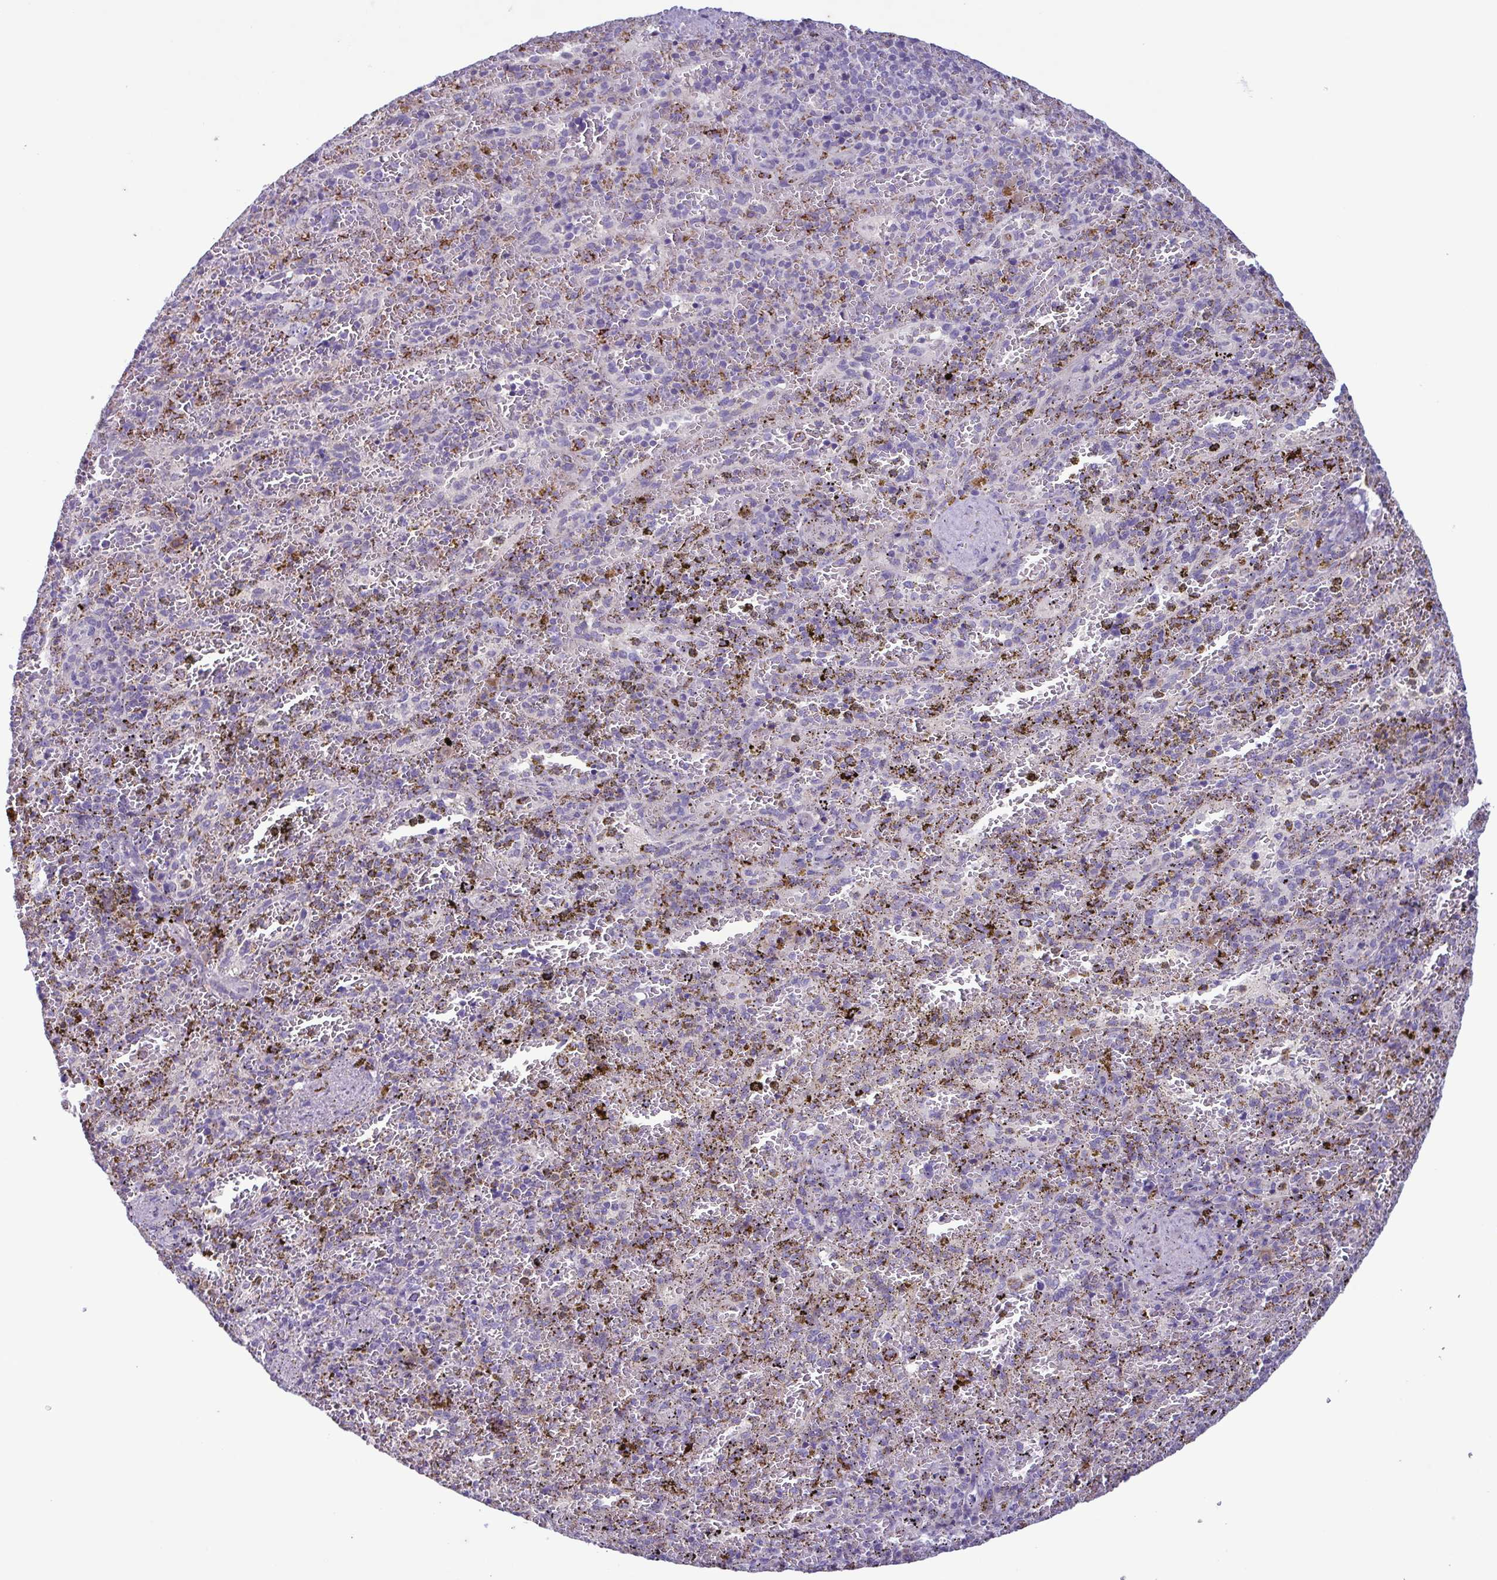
{"staining": {"intensity": "negative", "quantity": "none", "location": "none"}, "tissue": "spleen", "cell_type": "Cells in red pulp", "image_type": "normal", "snomed": [{"axis": "morphology", "description": "Normal tissue, NOS"}, {"axis": "topography", "description": "Spleen"}], "caption": "Immunohistochemistry of unremarkable human spleen exhibits no staining in cells in red pulp.", "gene": "F13B", "patient": {"sex": "female", "age": 50}}